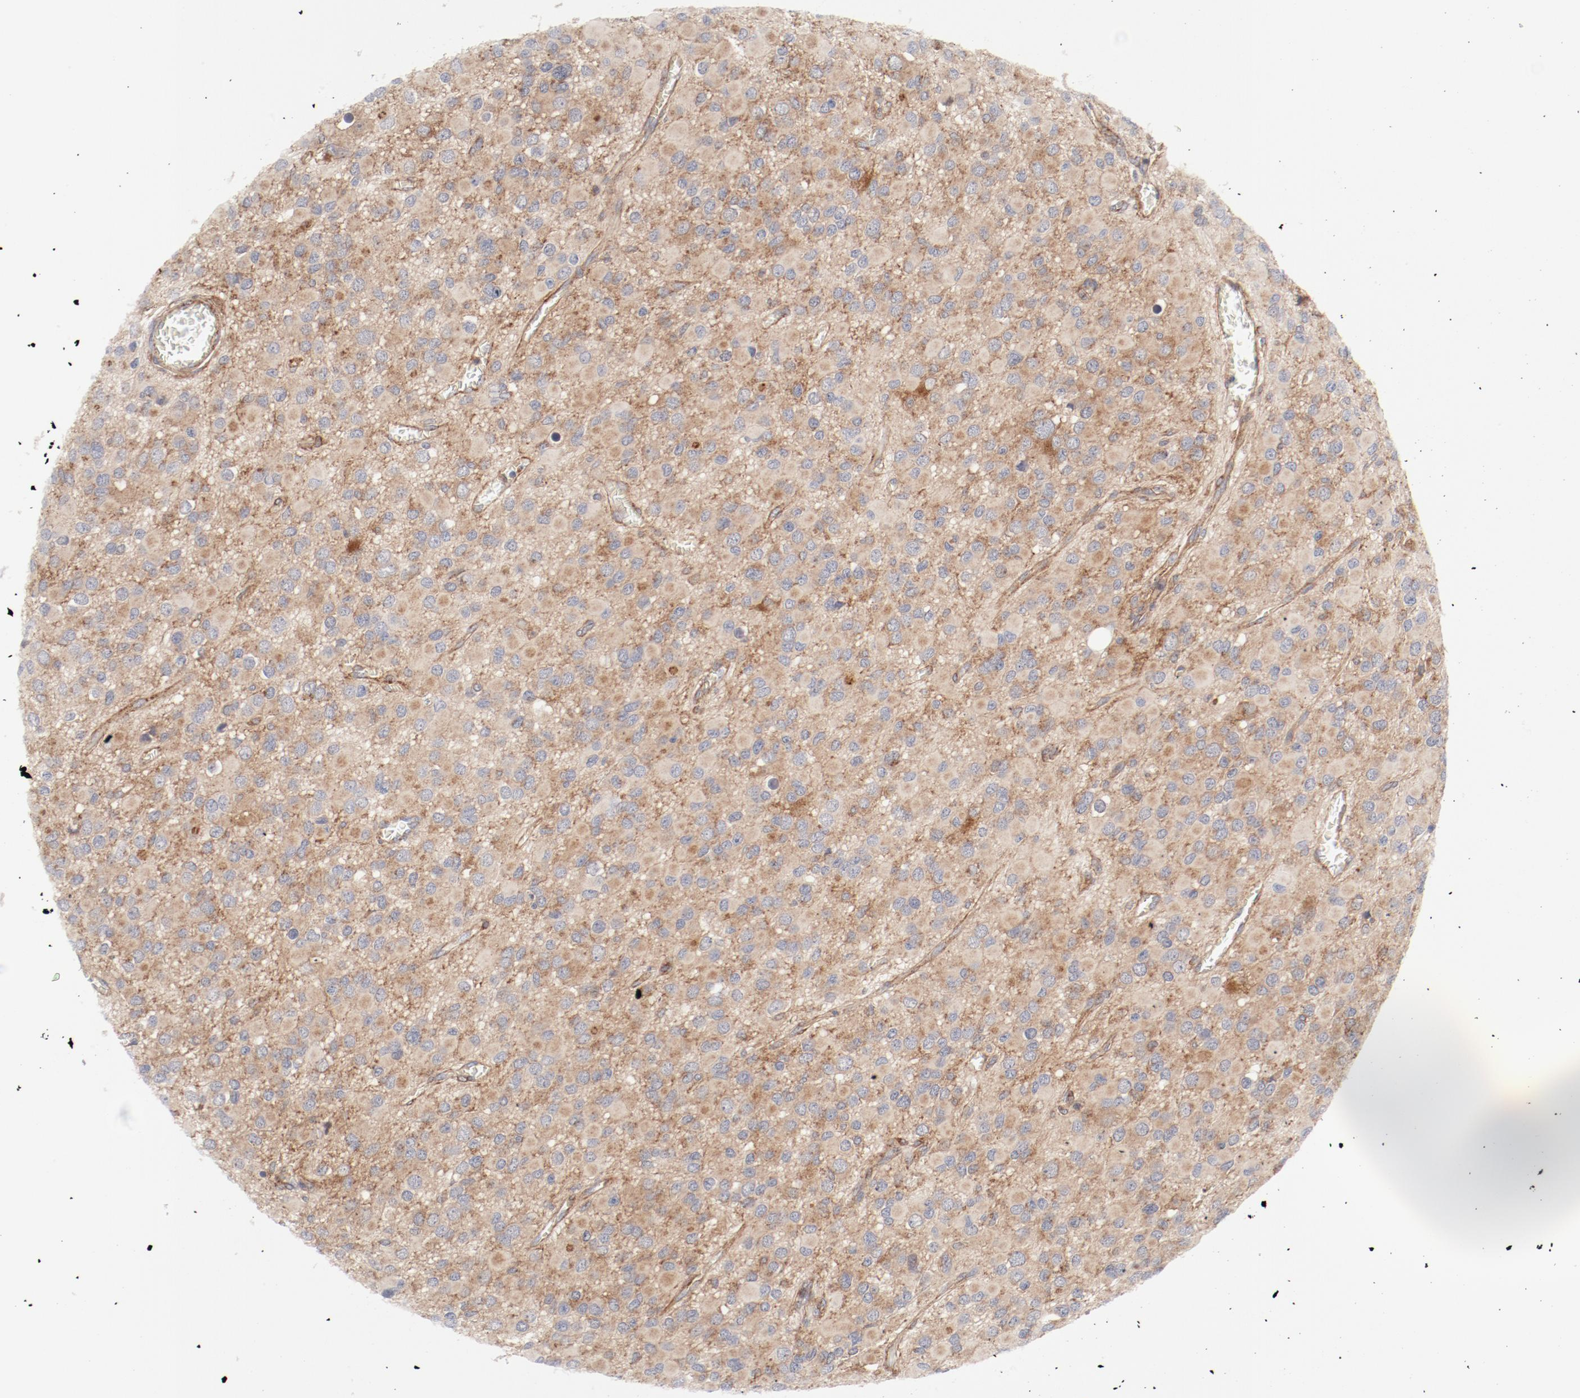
{"staining": {"intensity": "moderate", "quantity": ">75%", "location": "cytoplasmic/membranous"}, "tissue": "glioma", "cell_type": "Tumor cells", "image_type": "cancer", "snomed": [{"axis": "morphology", "description": "Glioma, malignant, Low grade"}, {"axis": "topography", "description": "Brain"}], "caption": "Protein expression analysis of human glioma reveals moderate cytoplasmic/membranous expression in about >75% of tumor cells. (IHC, brightfield microscopy, high magnification).", "gene": "AP2A1", "patient": {"sex": "male", "age": 42}}